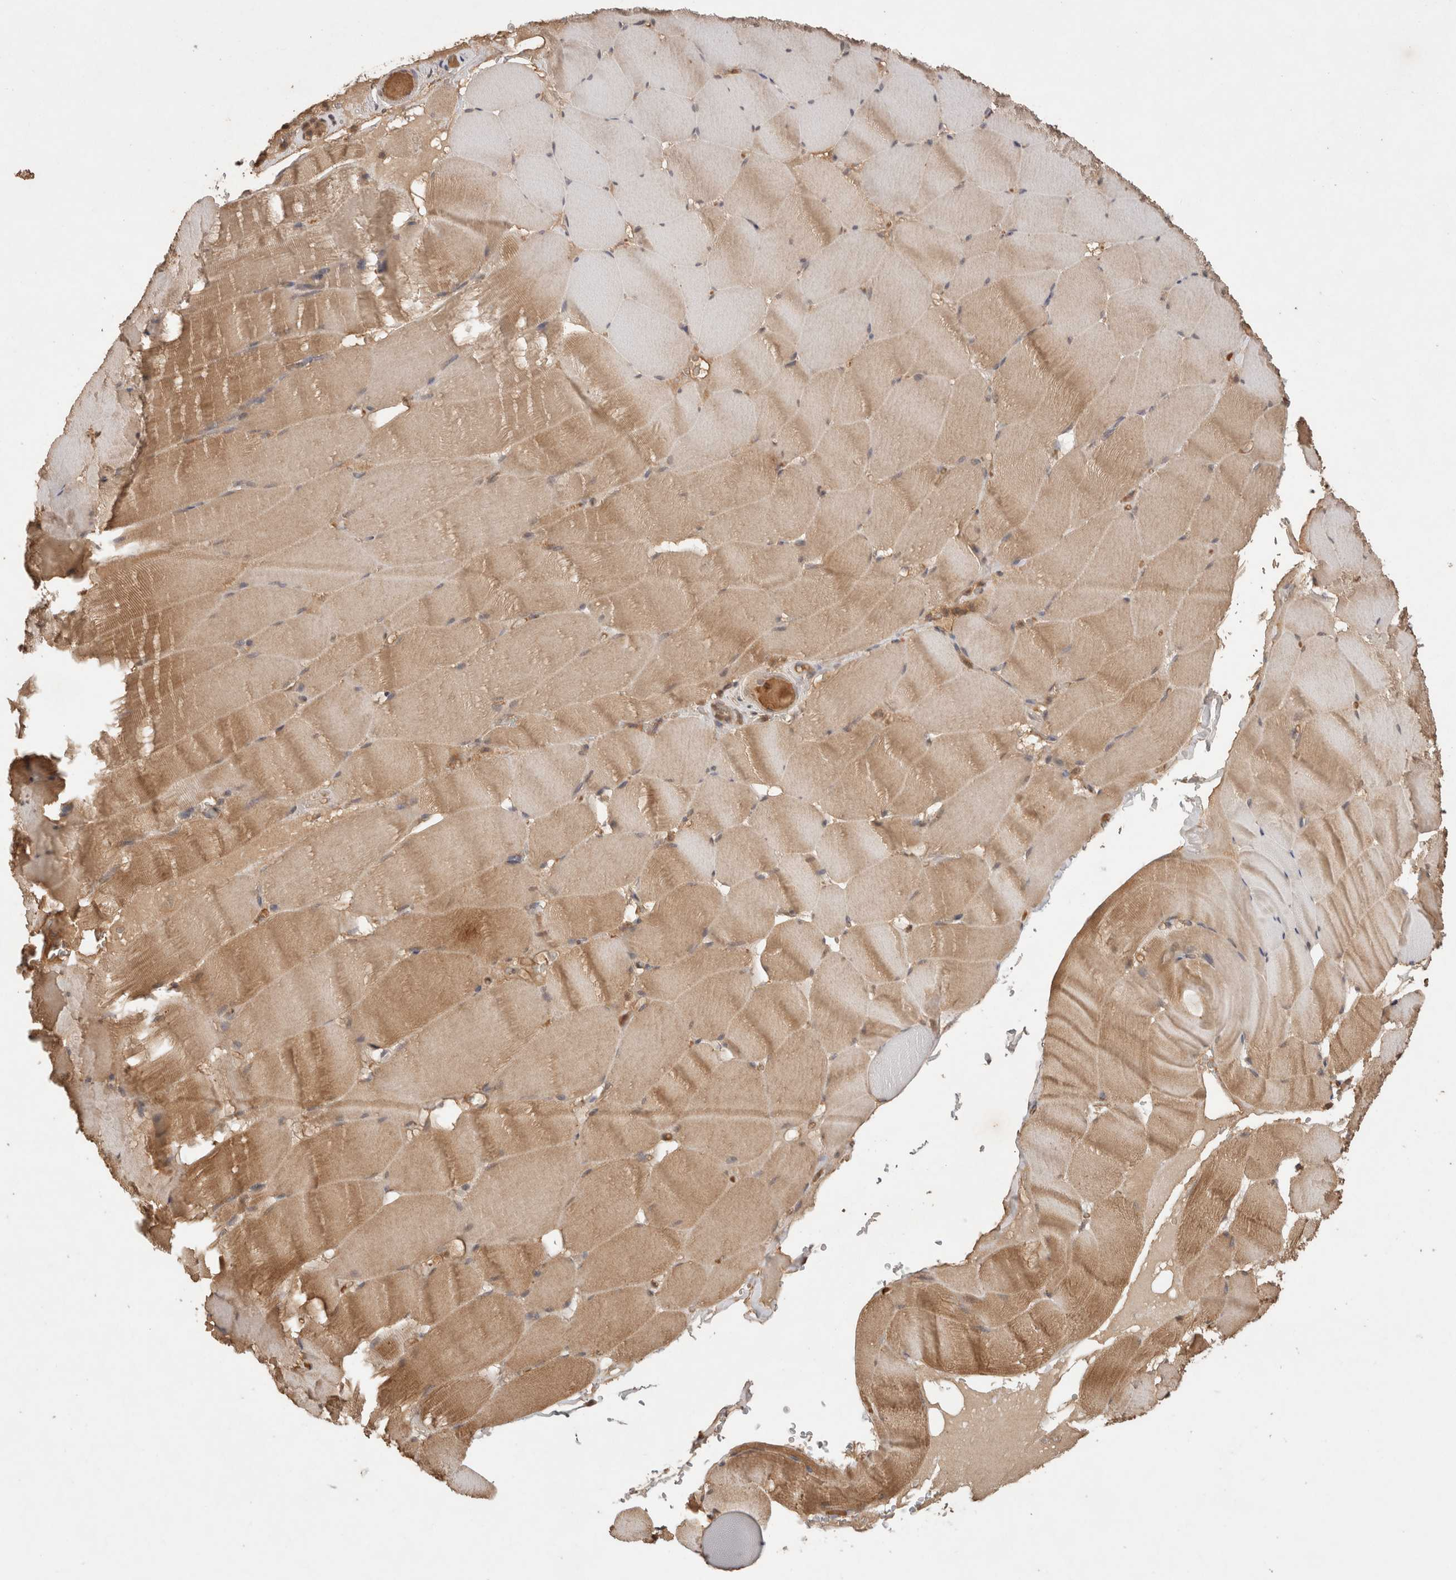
{"staining": {"intensity": "moderate", "quantity": "25%-75%", "location": "cytoplasmic/membranous"}, "tissue": "skeletal muscle", "cell_type": "Myocytes", "image_type": "normal", "snomed": [{"axis": "morphology", "description": "Normal tissue, NOS"}, {"axis": "topography", "description": "Skeletal muscle"}], "caption": "An immunohistochemistry micrograph of unremarkable tissue is shown. Protein staining in brown labels moderate cytoplasmic/membranous positivity in skeletal muscle within myocytes.", "gene": "PRMT3", "patient": {"sex": "male", "age": 62}}